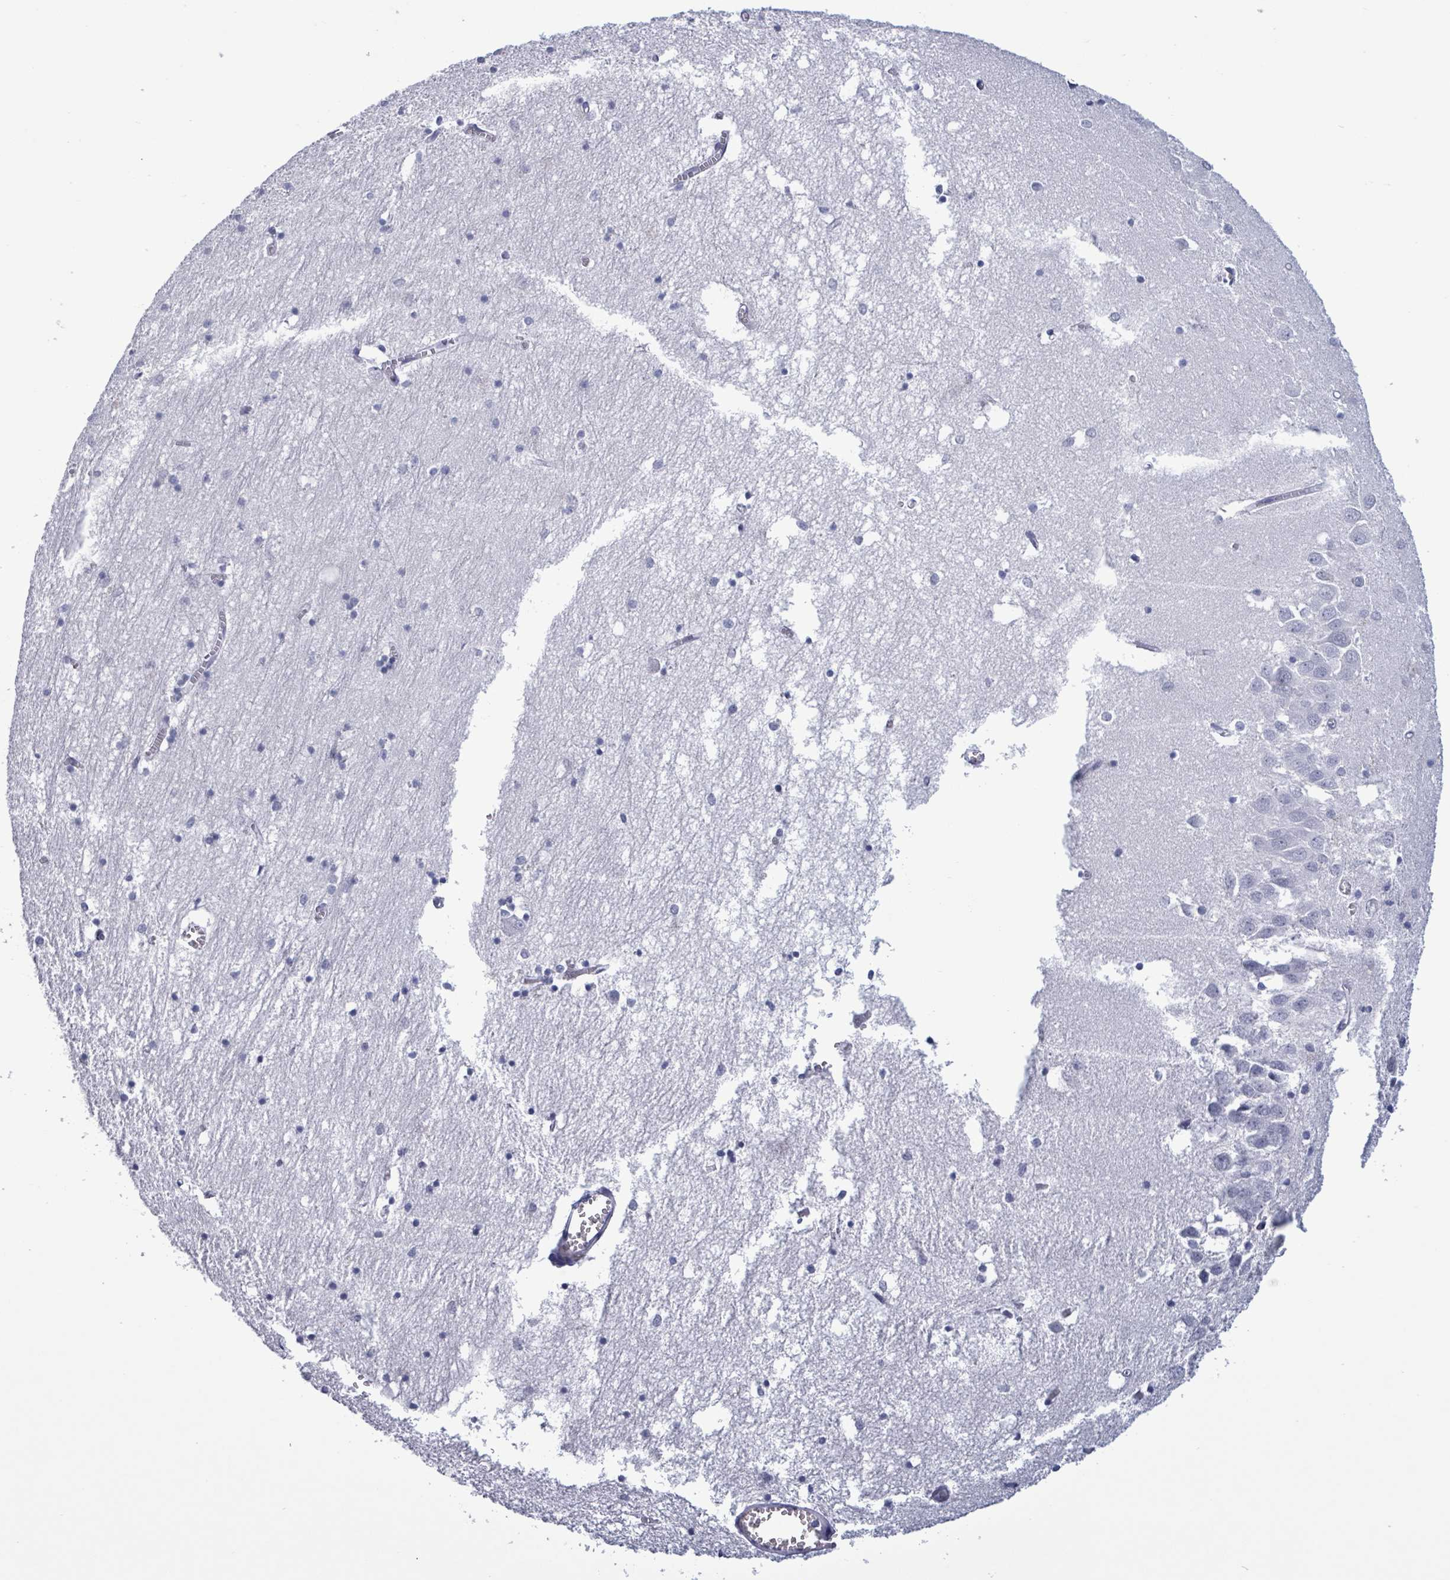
{"staining": {"intensity": "negative", "quantity": "none", "location": "none"}, "tissue": "hippocampus", "cell_type": "Glial cells", "image_type": "normal", "snomed": [{"axis": "morphology", "description": "Normal tissue, NOS"}, {"axis": "topography", "description": "Hippocampus"}], "caption": "Immunohistochemistry micrograph of unremarkable hippocampus: hippocampus stained with DAB reveals no significant protein staining in glial cells. Brightfield microscopy of IHC stained with DAB (brown) and hematoxylin (blue), captured at high magnification.", "gene": "ZNF771", "patient": {"sex": "male", "age": 70}}